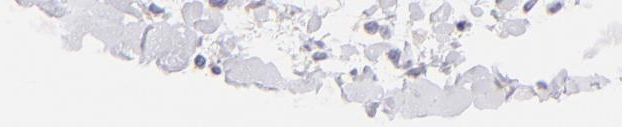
{"staining": {"intensity": "negative", "quantity": "none", "location": "none"}, "tissue": "adipose tissue", "cell_type": "Adipocytes", "image_type": "normal", "snomed": [{"axis": "morphology", "description": "Normal tissue, NOS"}, {"axis": "morphology", "description": "Duct carcinoma"}, {"axis": "topography", "description": "Breast"}, {"axis": "topography", "description": "Adipose tissue"}], "caption": "There is no significant positivity in adipocytes of adipose tissue. (Brightfield microscopy of DAB (3,3'-diaminobenzidine) IHC at high magnification).", "gene": "CLDN4", "patient": {"sex": "female", "age": 37}}